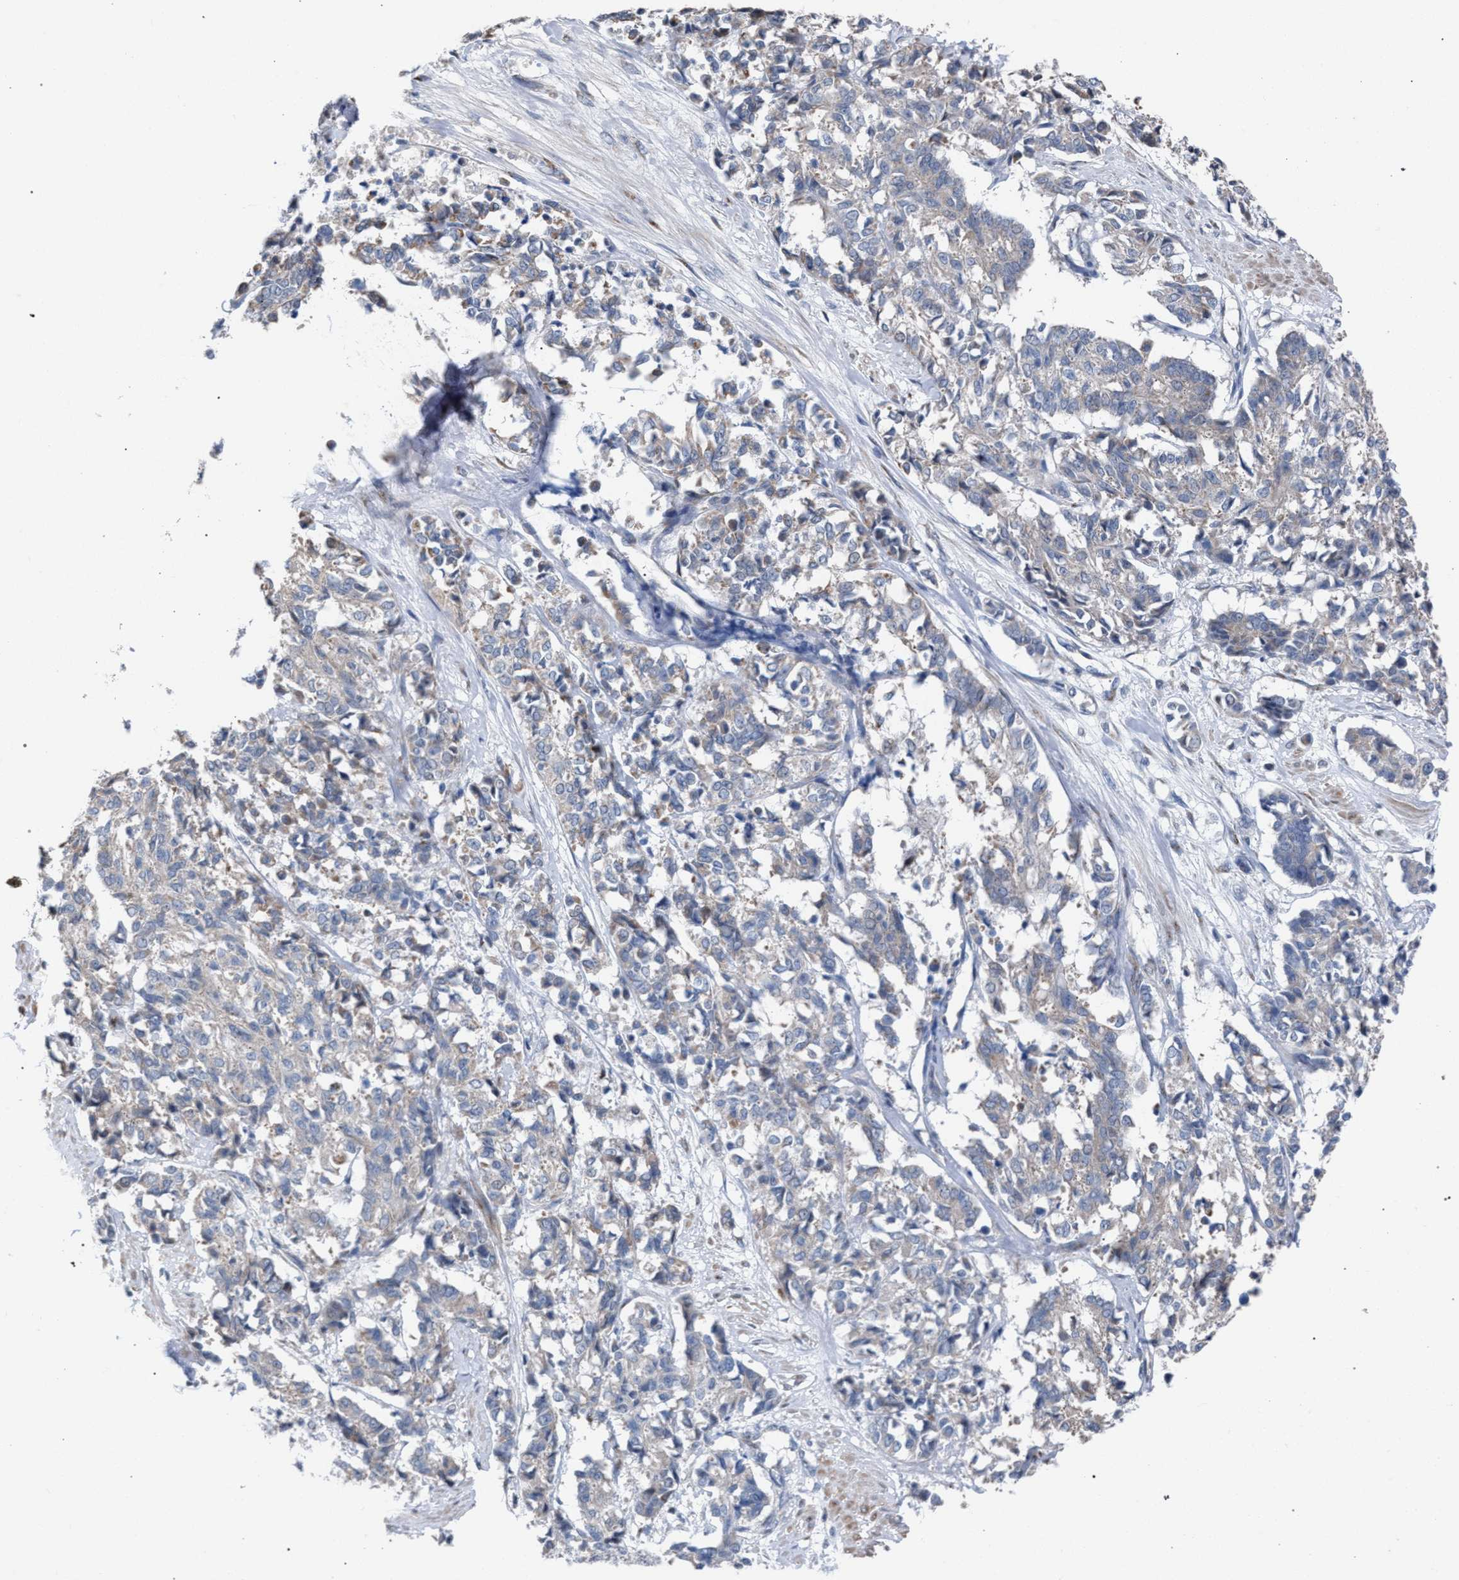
{"staining": {"intensity": "weak", "quantity": "<25%", "location": "cytoplasmic/membranous"}, "tissue": "cervical cancer", "cell_type": "Tumor cells", "image_type": "cancer", "snomed": [{"axis": "morphology", "description": "Squamous cell carcinoma, NOS"}, {"axis": "topography", "description": "Cervix"}], "caption": "The micrograph demonstrates no staining of tumor cells in squamous cell carcinoma (cervical).", "gene": "RNF135", "patient": {"sex": "female", "age": 35}}